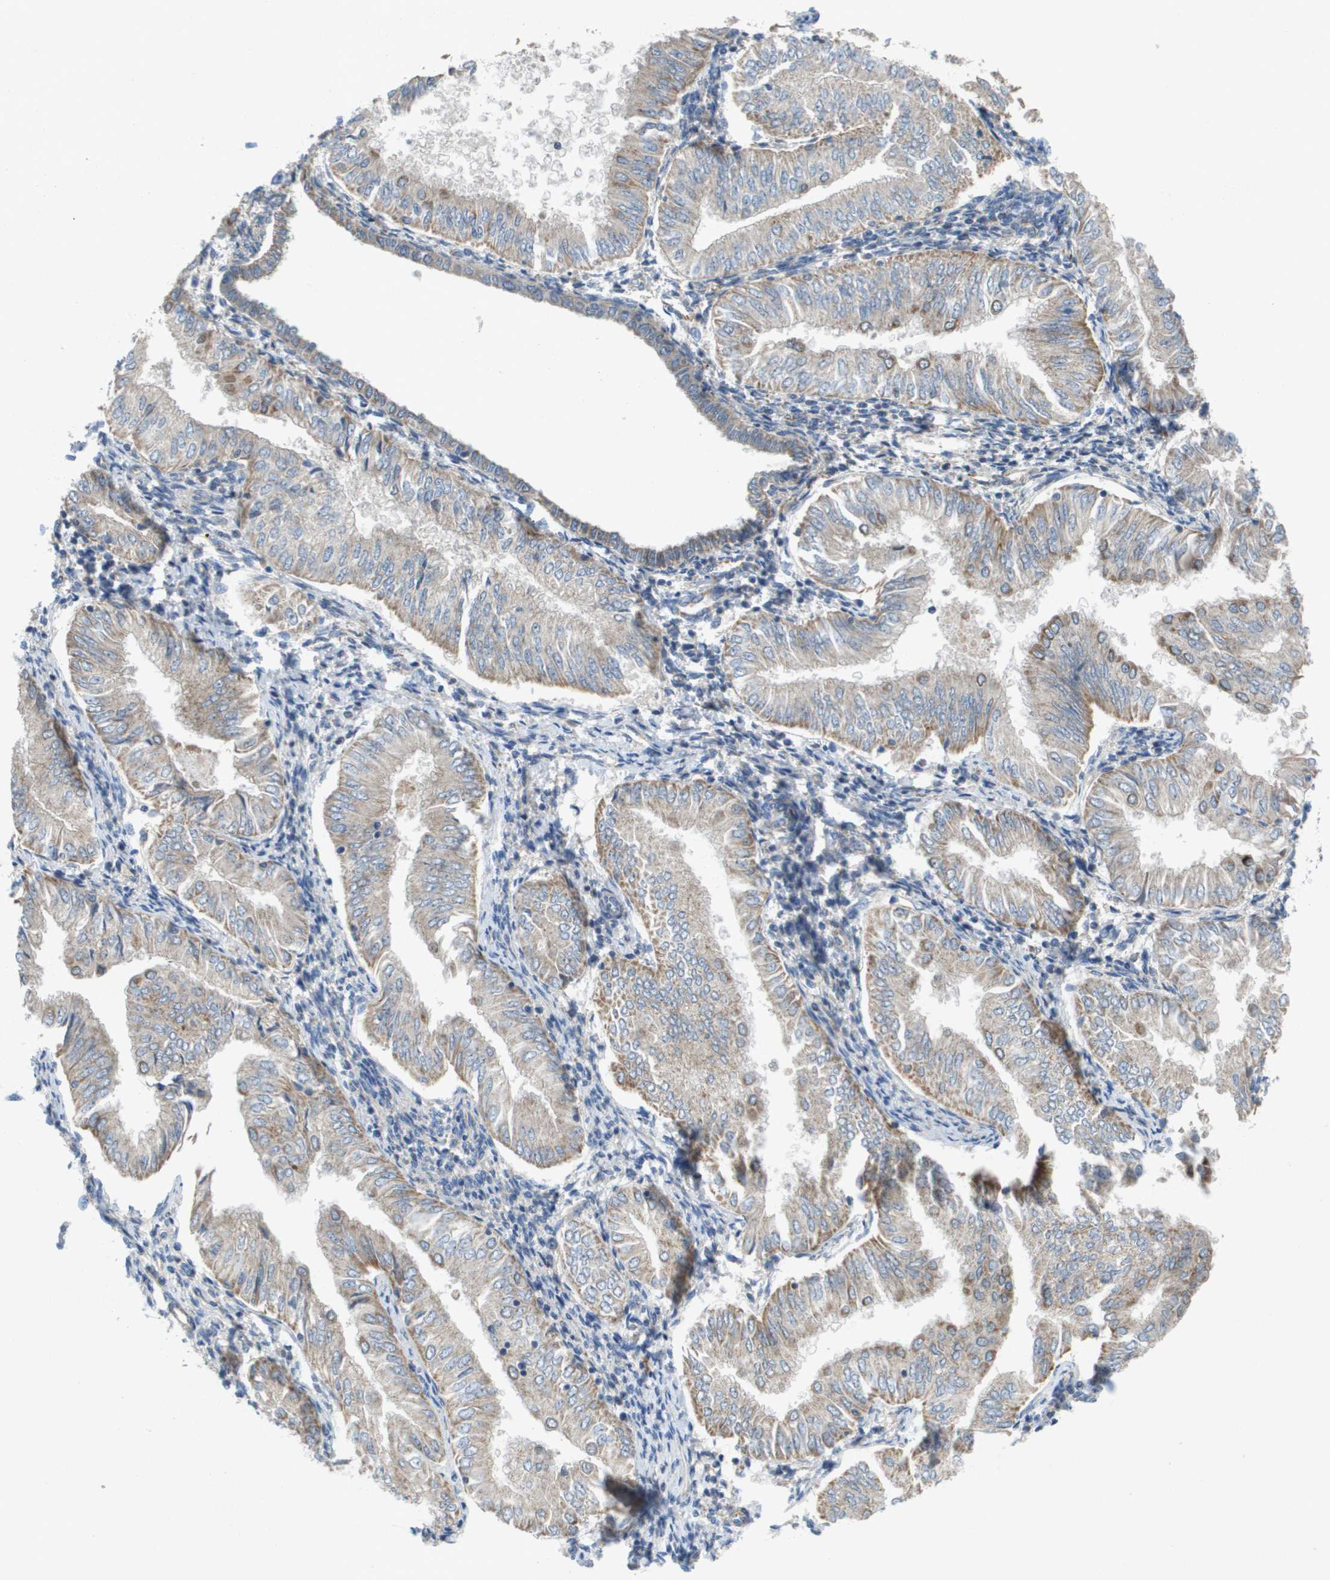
{"staining": {"intensity": "moderate", "quantity": "<25%", "location": "cytoplasmic/membranous"}, "tissue": "endometrial cancer", "cell_type": "Tumor cells", "image_type": "cancer", "snomed": [{"axis": "morphology", "description": "Adenocarcinoma, NOS"}, {"axis": "topography", "description": "Endometrium"}], "caption": "Immunohistochemical staining of endometrial cancer (adenocarcinoma) shows low levels of moderate cytoplasmic/membranous protein staining in approximately <25% of tumor cells.", "gene": "B3GNT5", "patient": {"sex": "female", "age": 53}}